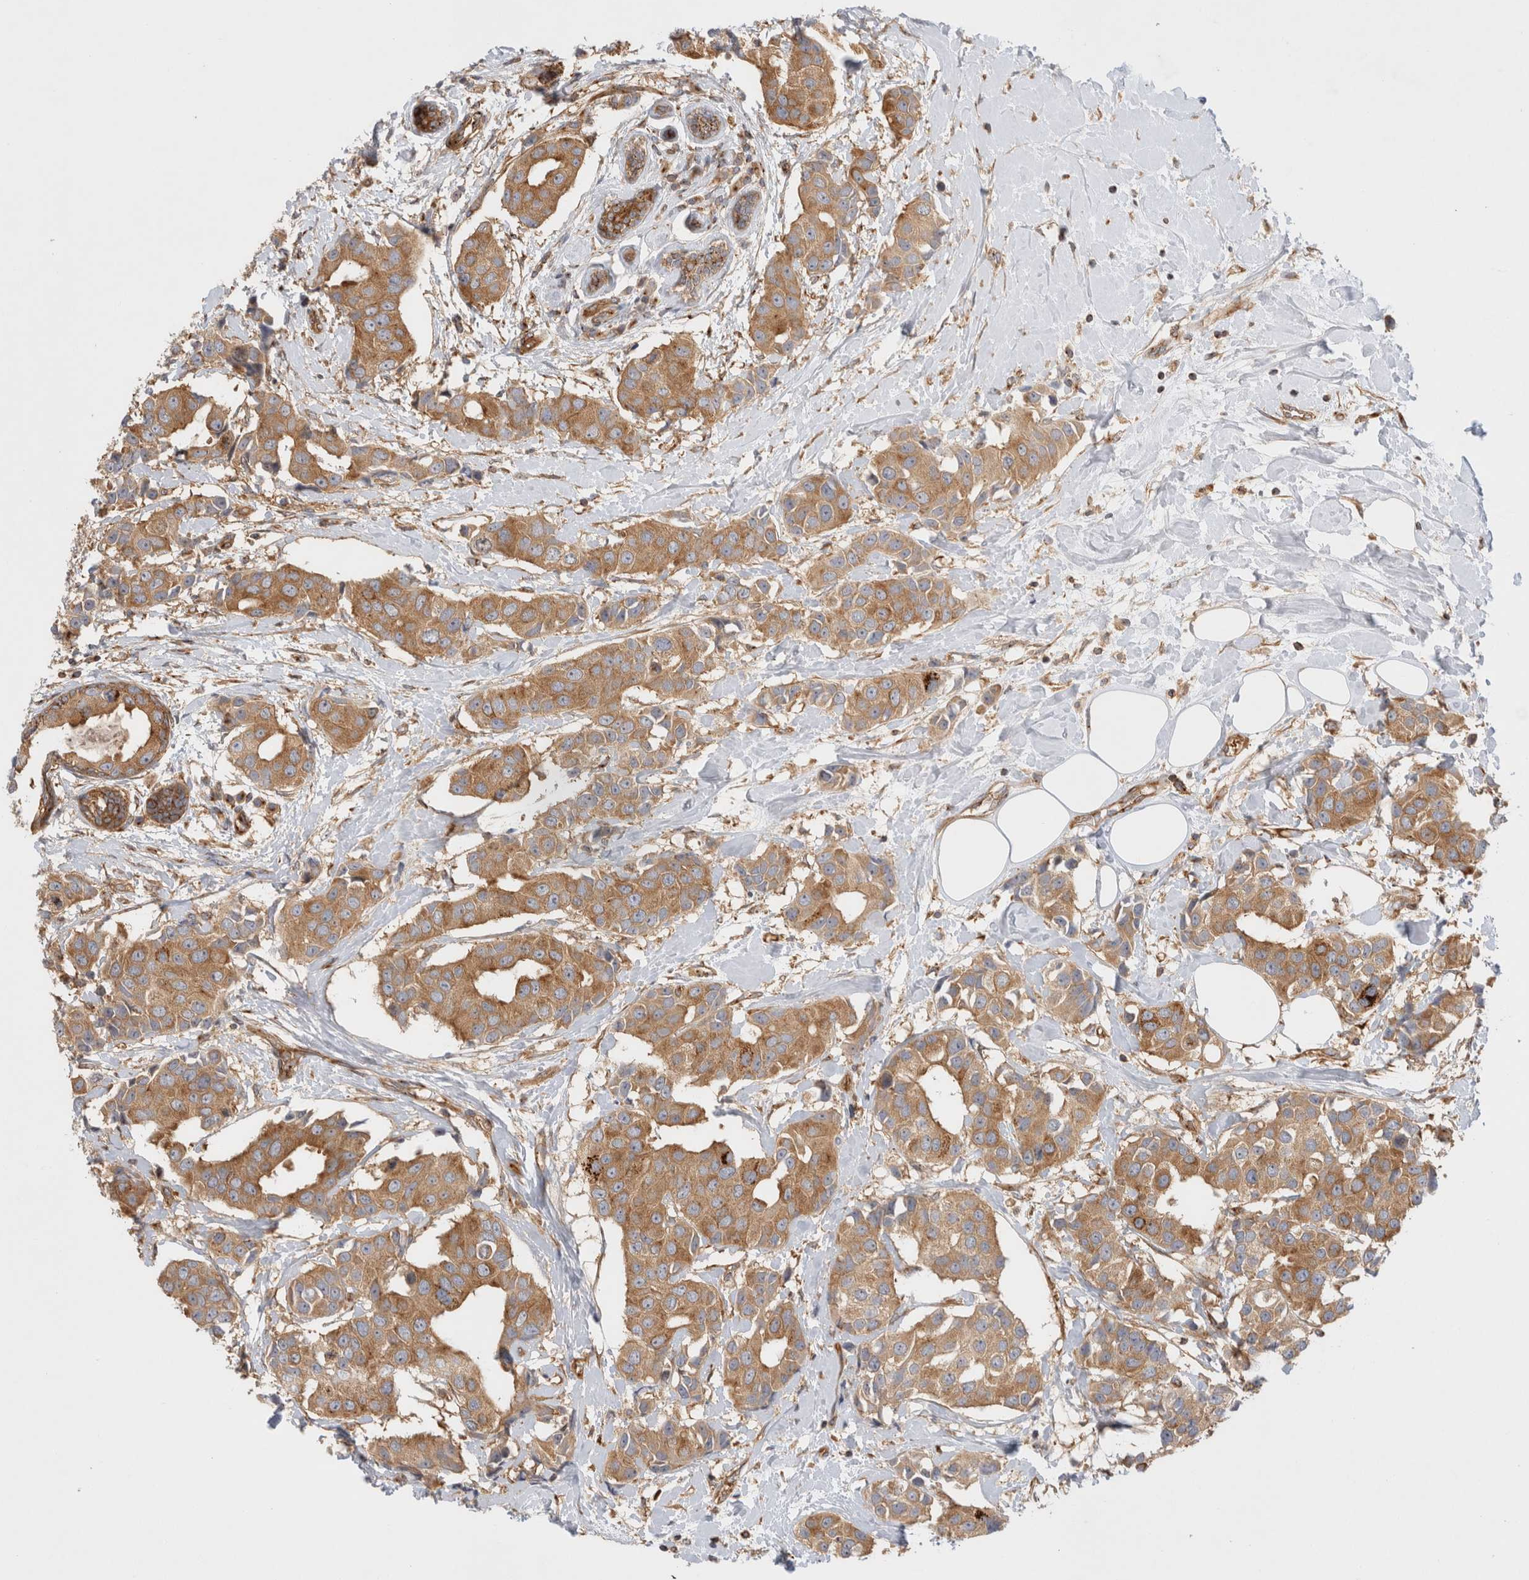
{"staining": {"intensity": "moderate", "quantity": ">75%", "location": "cytoplasmic/membranous"}, "tissue": "breast cancer", "cell_type": "Tumor cells", "image_type": "cancer", "snomed": [{"axis": "morphology", "description": "Normal tissue, NOS"}, {"axis": "morphology", "description": "Duct carcinoma"}, {"axis": "topography", "description": "Breast"}], "caption": "Protein expression analysis of human breast intraductal carcinoma reveals moderate cytoplasmic/membranous expression in approximately >75% of tumor cells.", "gene": "GPR150", "patient": {"sex": "female", "age": 39}}